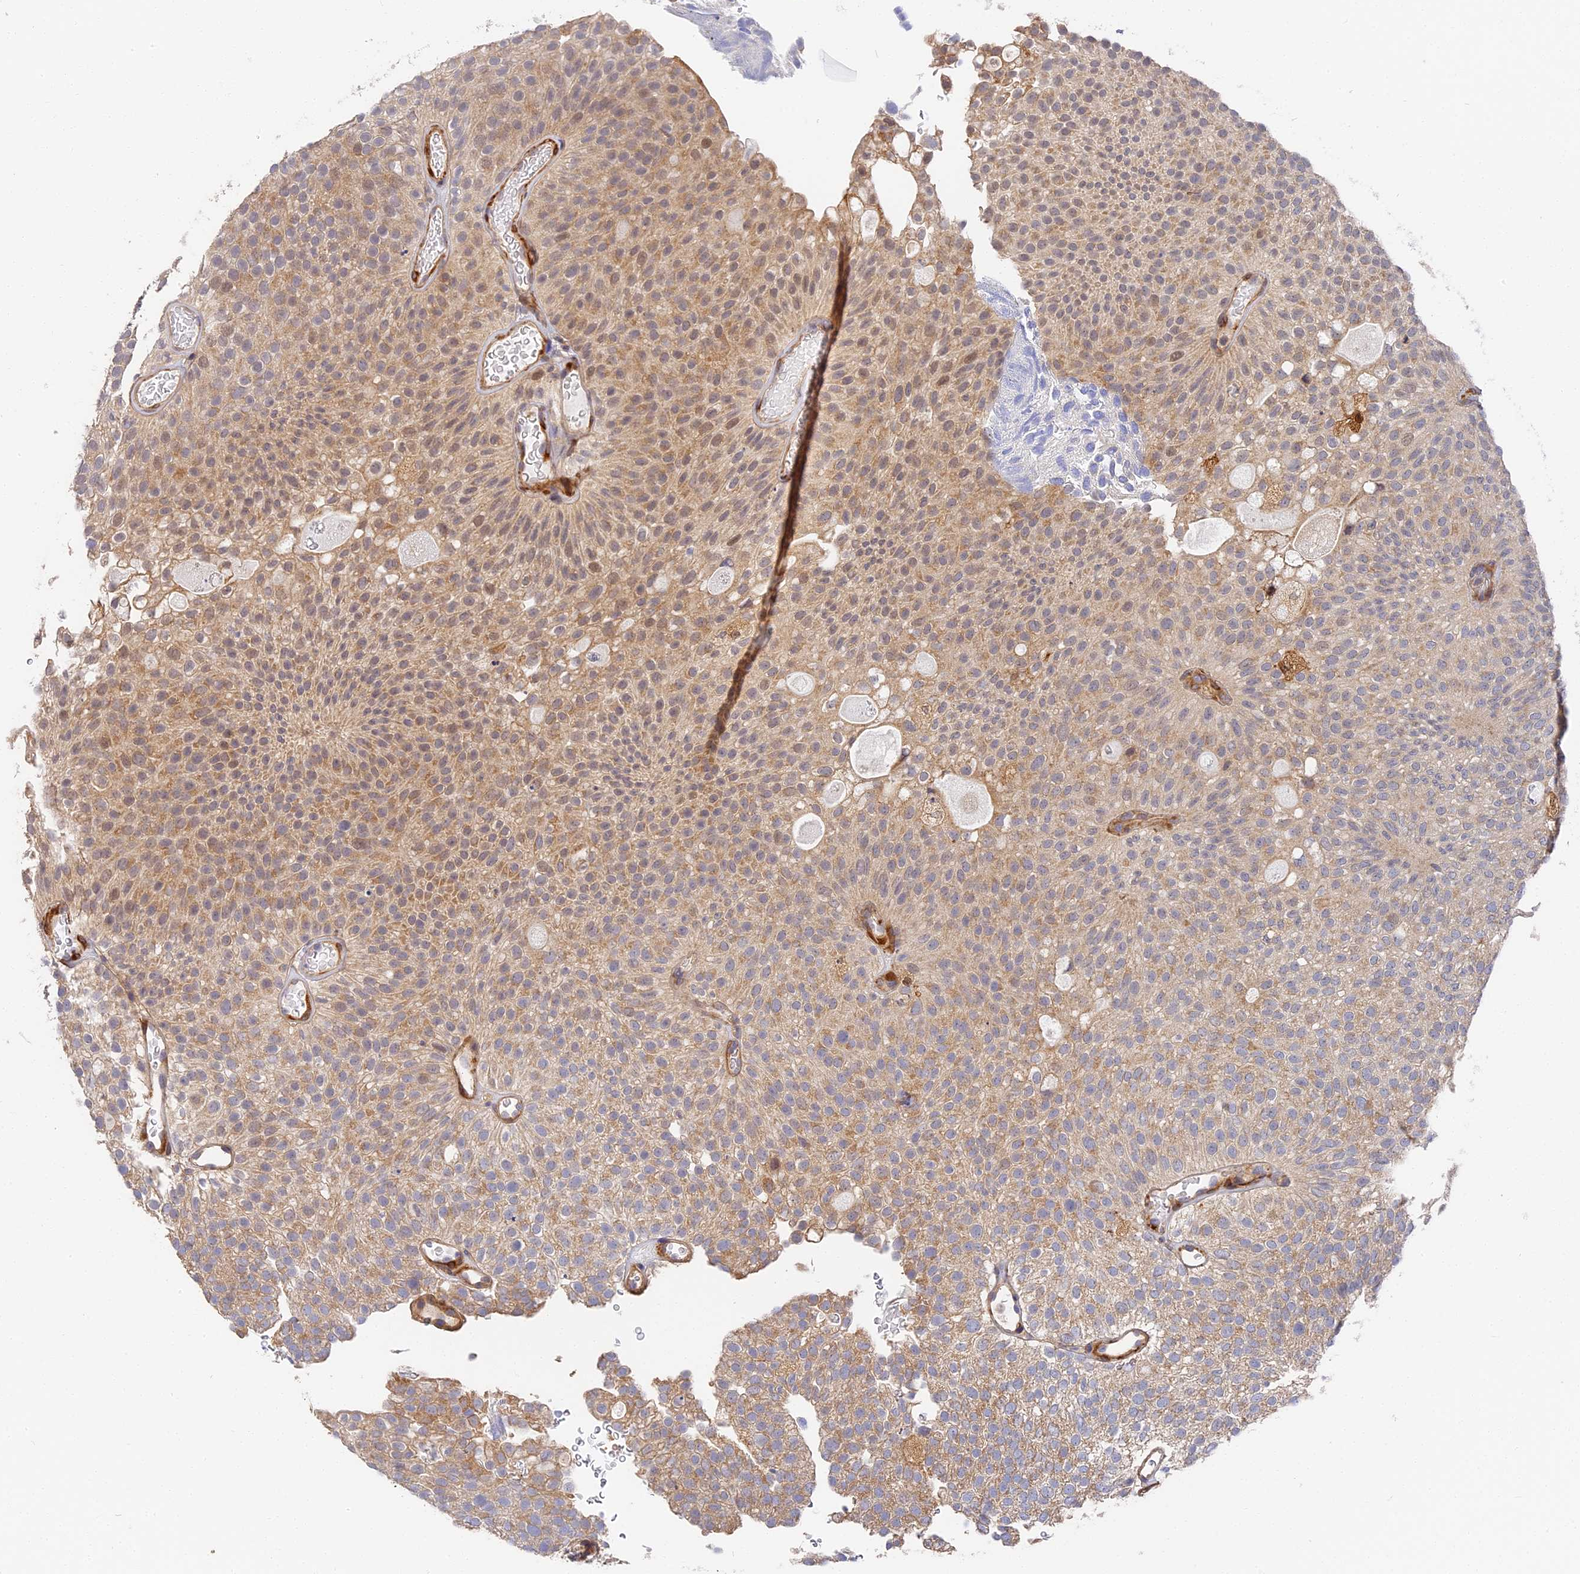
{"staining": {"intensity": "moderate", "quantity": "25%-75%", "location": "cytoplasmic/membranous,nuclear"}, "tissue": "urothelial cancer", "cell_type": "Tumor cells", "image_type": "cancer", "snomed": [{"axis": "morphology", "description": "Urothelial carcinoma, Low grade"}, {"axis": "topography", "description": "Urinary bladder"}], "caption": "A micrograph showing moderate cytoplasmic/membranous and nuclear positivity in approximately 25%-75% of tumor cells in urothelial carcinoma (low-grade), as visualized by brown immunohistochemical staining.", "gene": "CCDC113", "patient": {"sex": "male", "age": 78}}